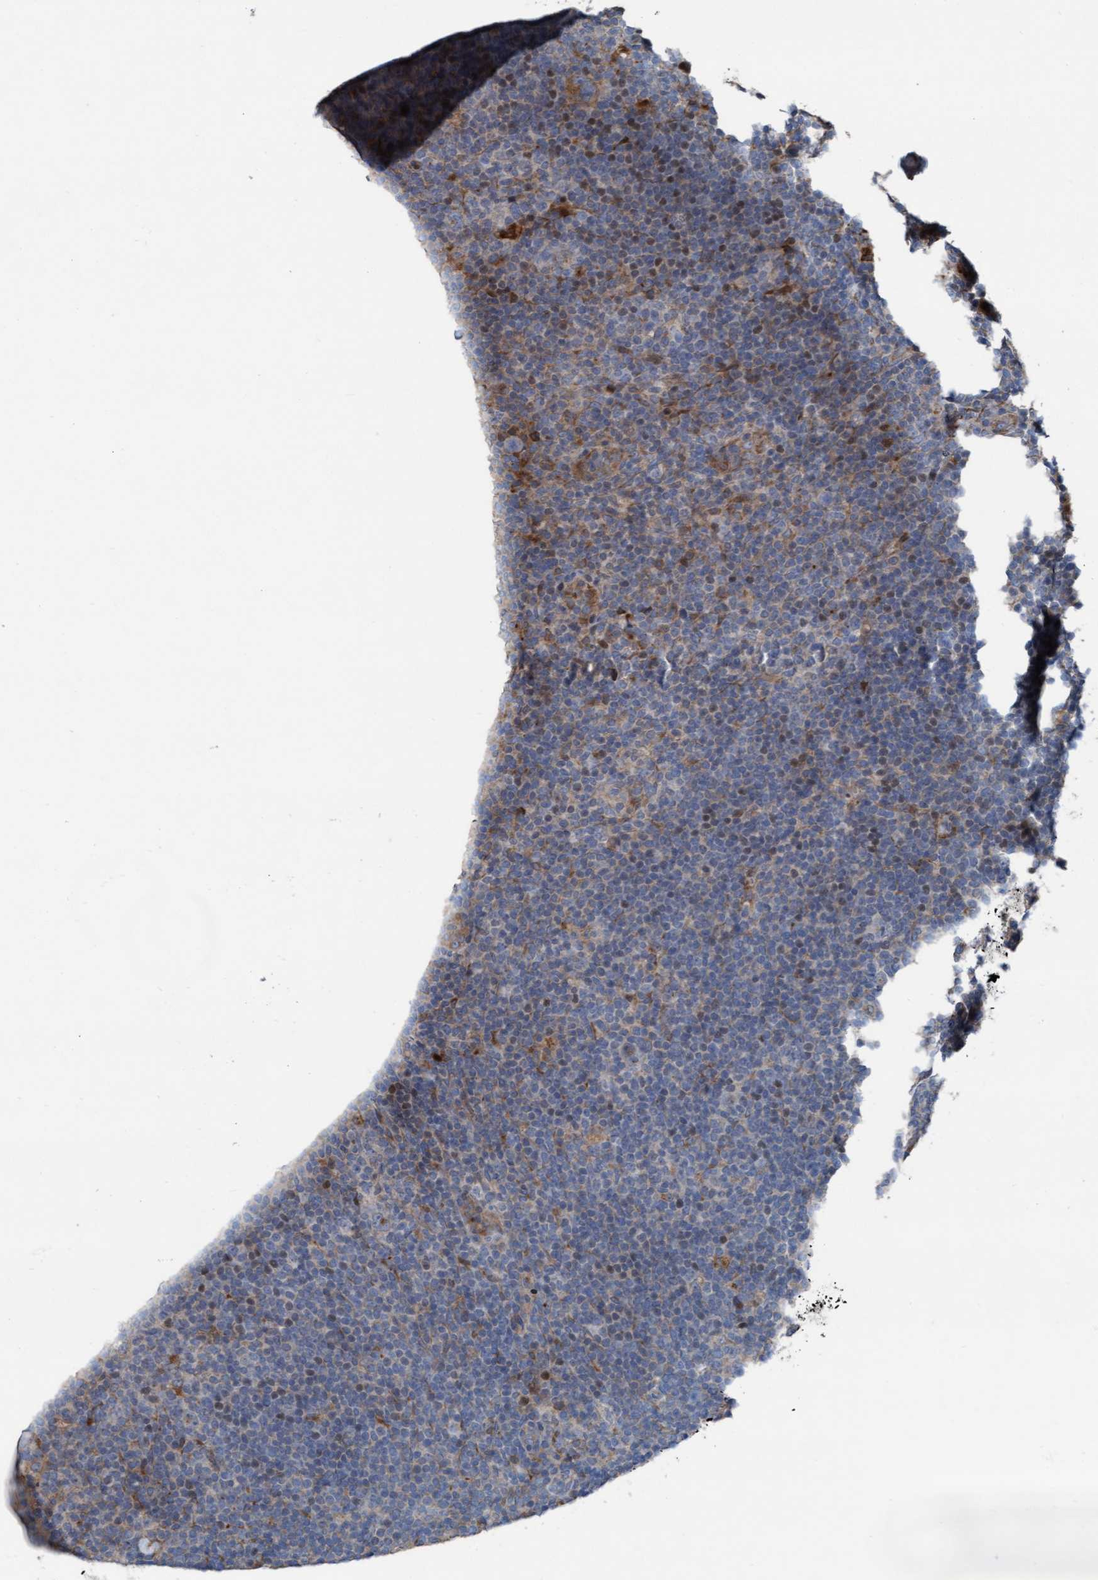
{"staining": {"intensity": "weak", "quantity": ">75%", "location": "cytoplasmic/membranous"}, "tissue": "lymphoma", "cell_type": "Tumor cells", "image_type": "cancer", "snomed": [{"axis": "morphology", "description": "Hodgkin's disease, NOS"}, {"axis": "topography", "description": "Lymph node"}], "caption": "IHC histopathology image of neoplastic tissue: Hodgkin's disease stained using IHC exhibits low levels of weak protein expression localized specifically in the cytoplasmic/membranous of tumor cells, appearing as a cytoplasmic/membranous brown color.", "gene": "KLHL26", "patient": {"sex": "female", "age": 57}}